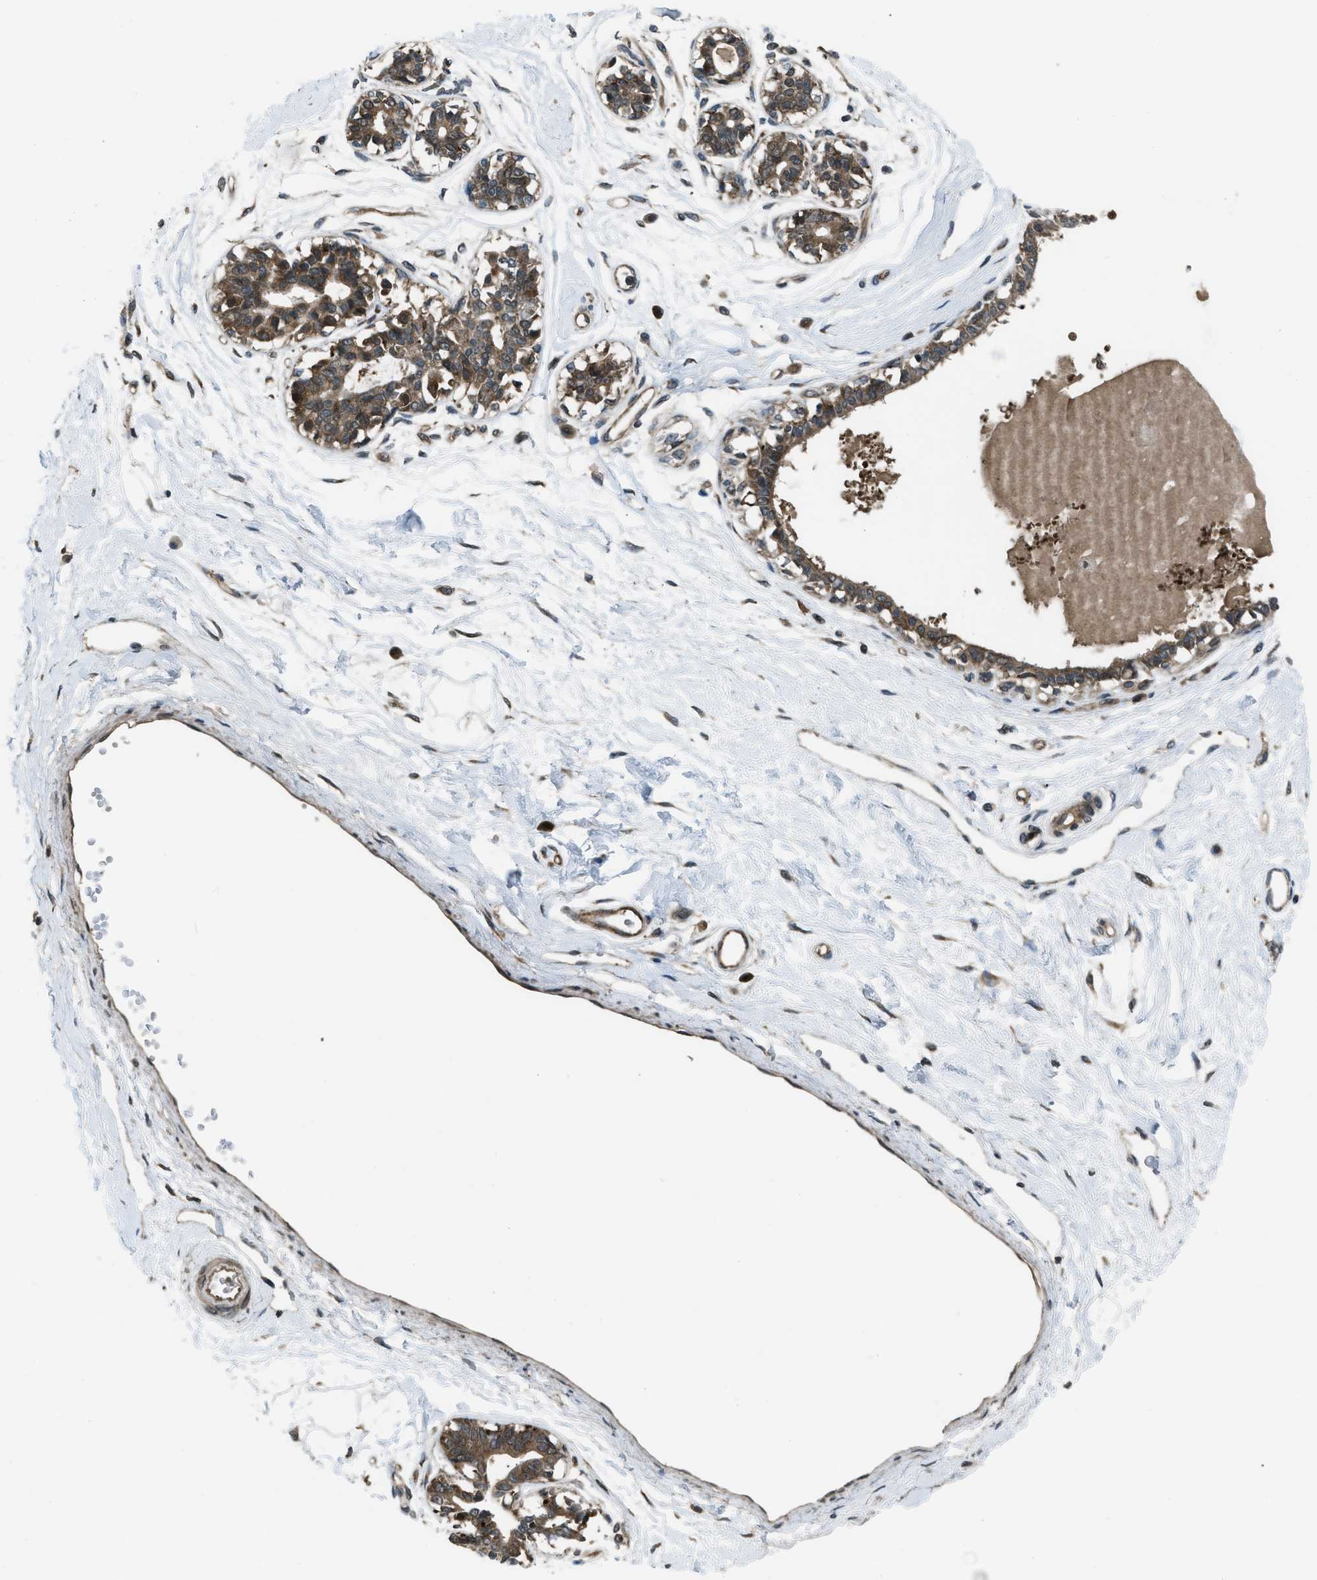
{"staining": {"intensity": "weak", "quantity": ">75%", "location": "cytoplasmic/membranous"}, "tissue": "breast", "cell_type": "Adipocytes", "image_type": "normal", "snomed": [{"axis": "morphology", "description": "Normal tissue, NOS"}, {"axis": "topography", "description": "Breast"}], "caption": "Brown immunohistochemical staining in benign human breast exhibits weak cytoplasmic/membranous positivity in approximately >75% of adipocytes.", "gene": "ASAP2", "patient": {"sex": "female", "age": 45}}